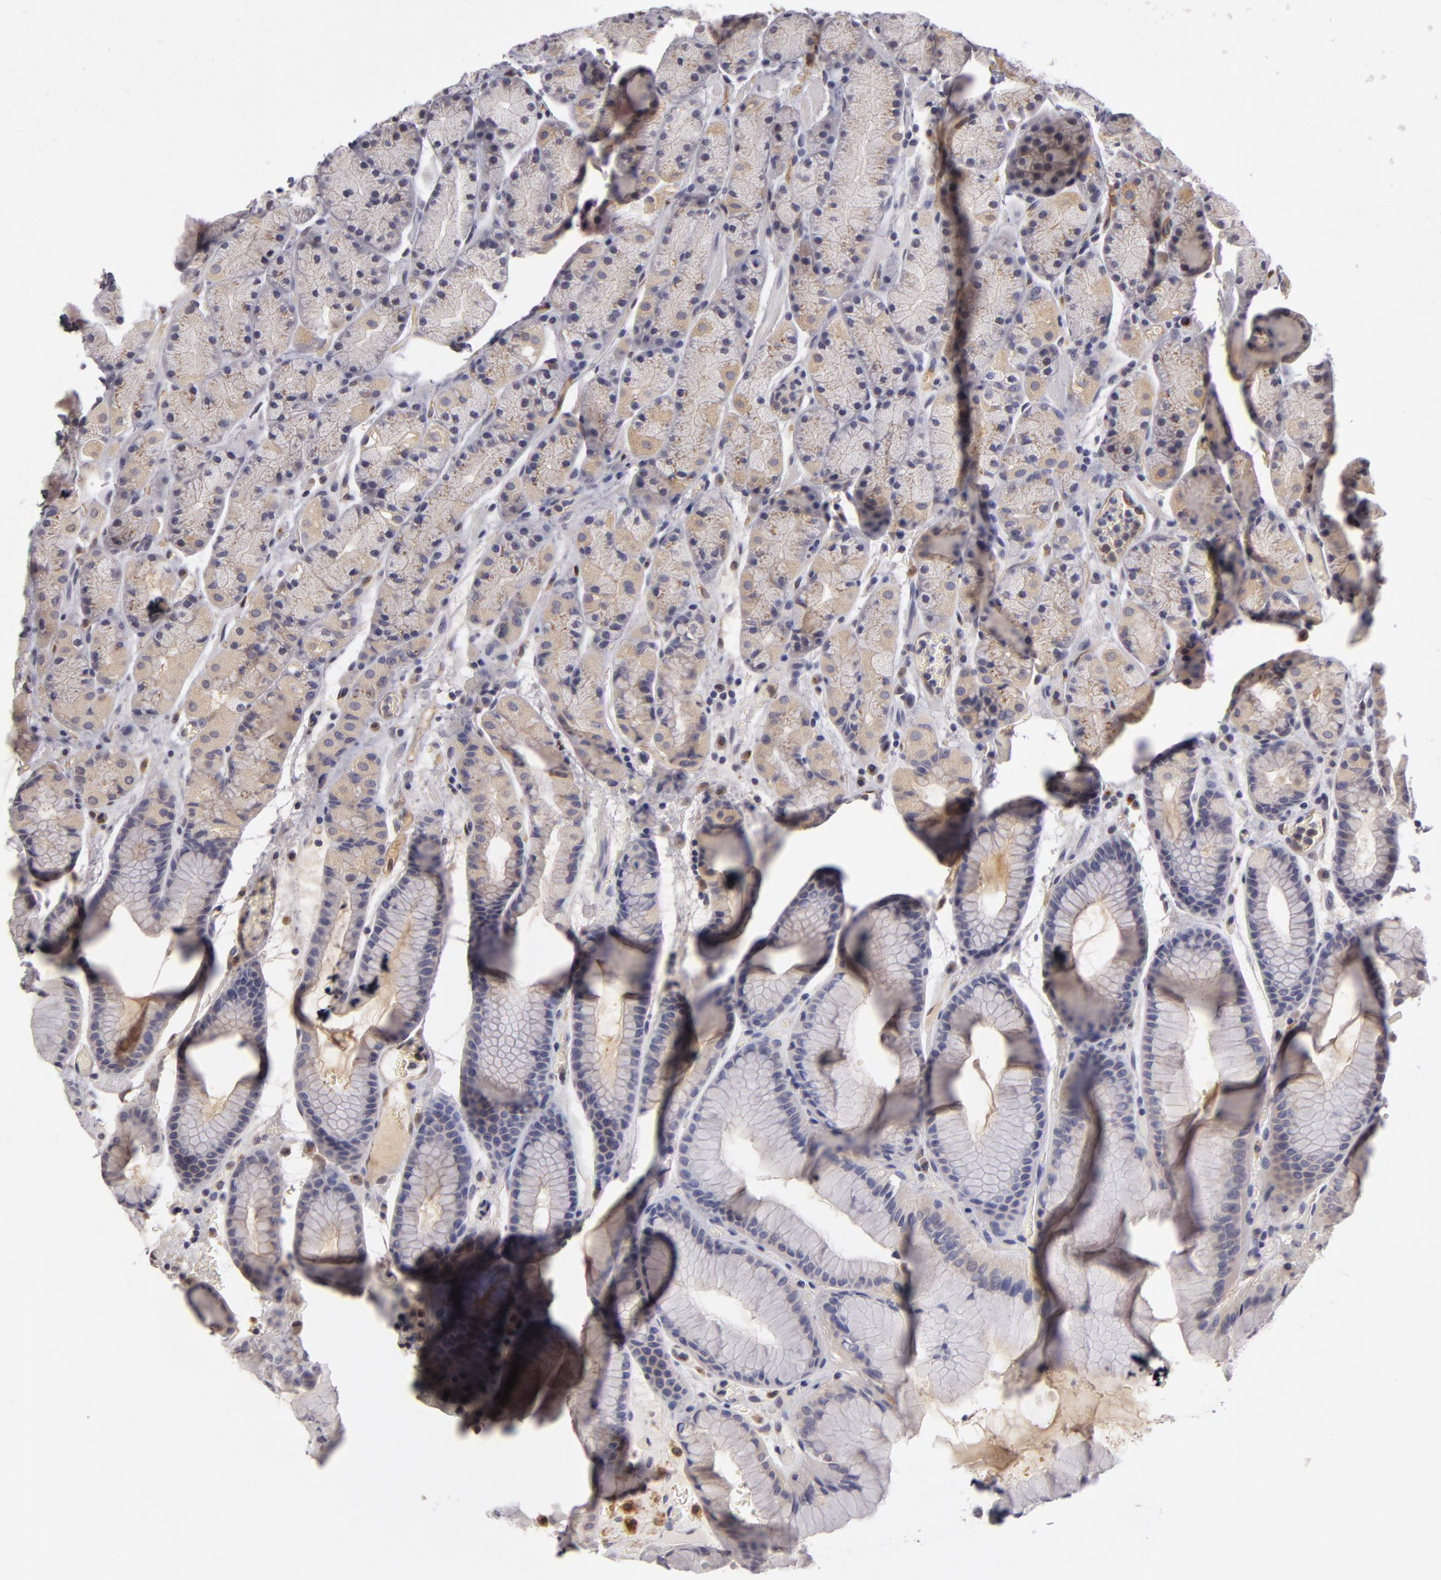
{"staining": {"intensity": "weak", "quantity": "<25%", "location": "cytoplasmic/membranous"}, "tissue": "stomach", "cell_type": "Glandular cells", "image_type": "normal", "snomed": [{"axis": "morphology", "description": "Normal tissue, NOS"}, {"axis": "topography", "description": "Stomach, upper"}], "caption": "A histopathology image of stomach stained for a protein displays no brown staining in glandular cells. (Brightfield microscopy of DAB (3,3'-diaminobenzidine) IHC at high magnification).", "gene": "ZNF229", "patient": {"sex": "male", "age": 72}}